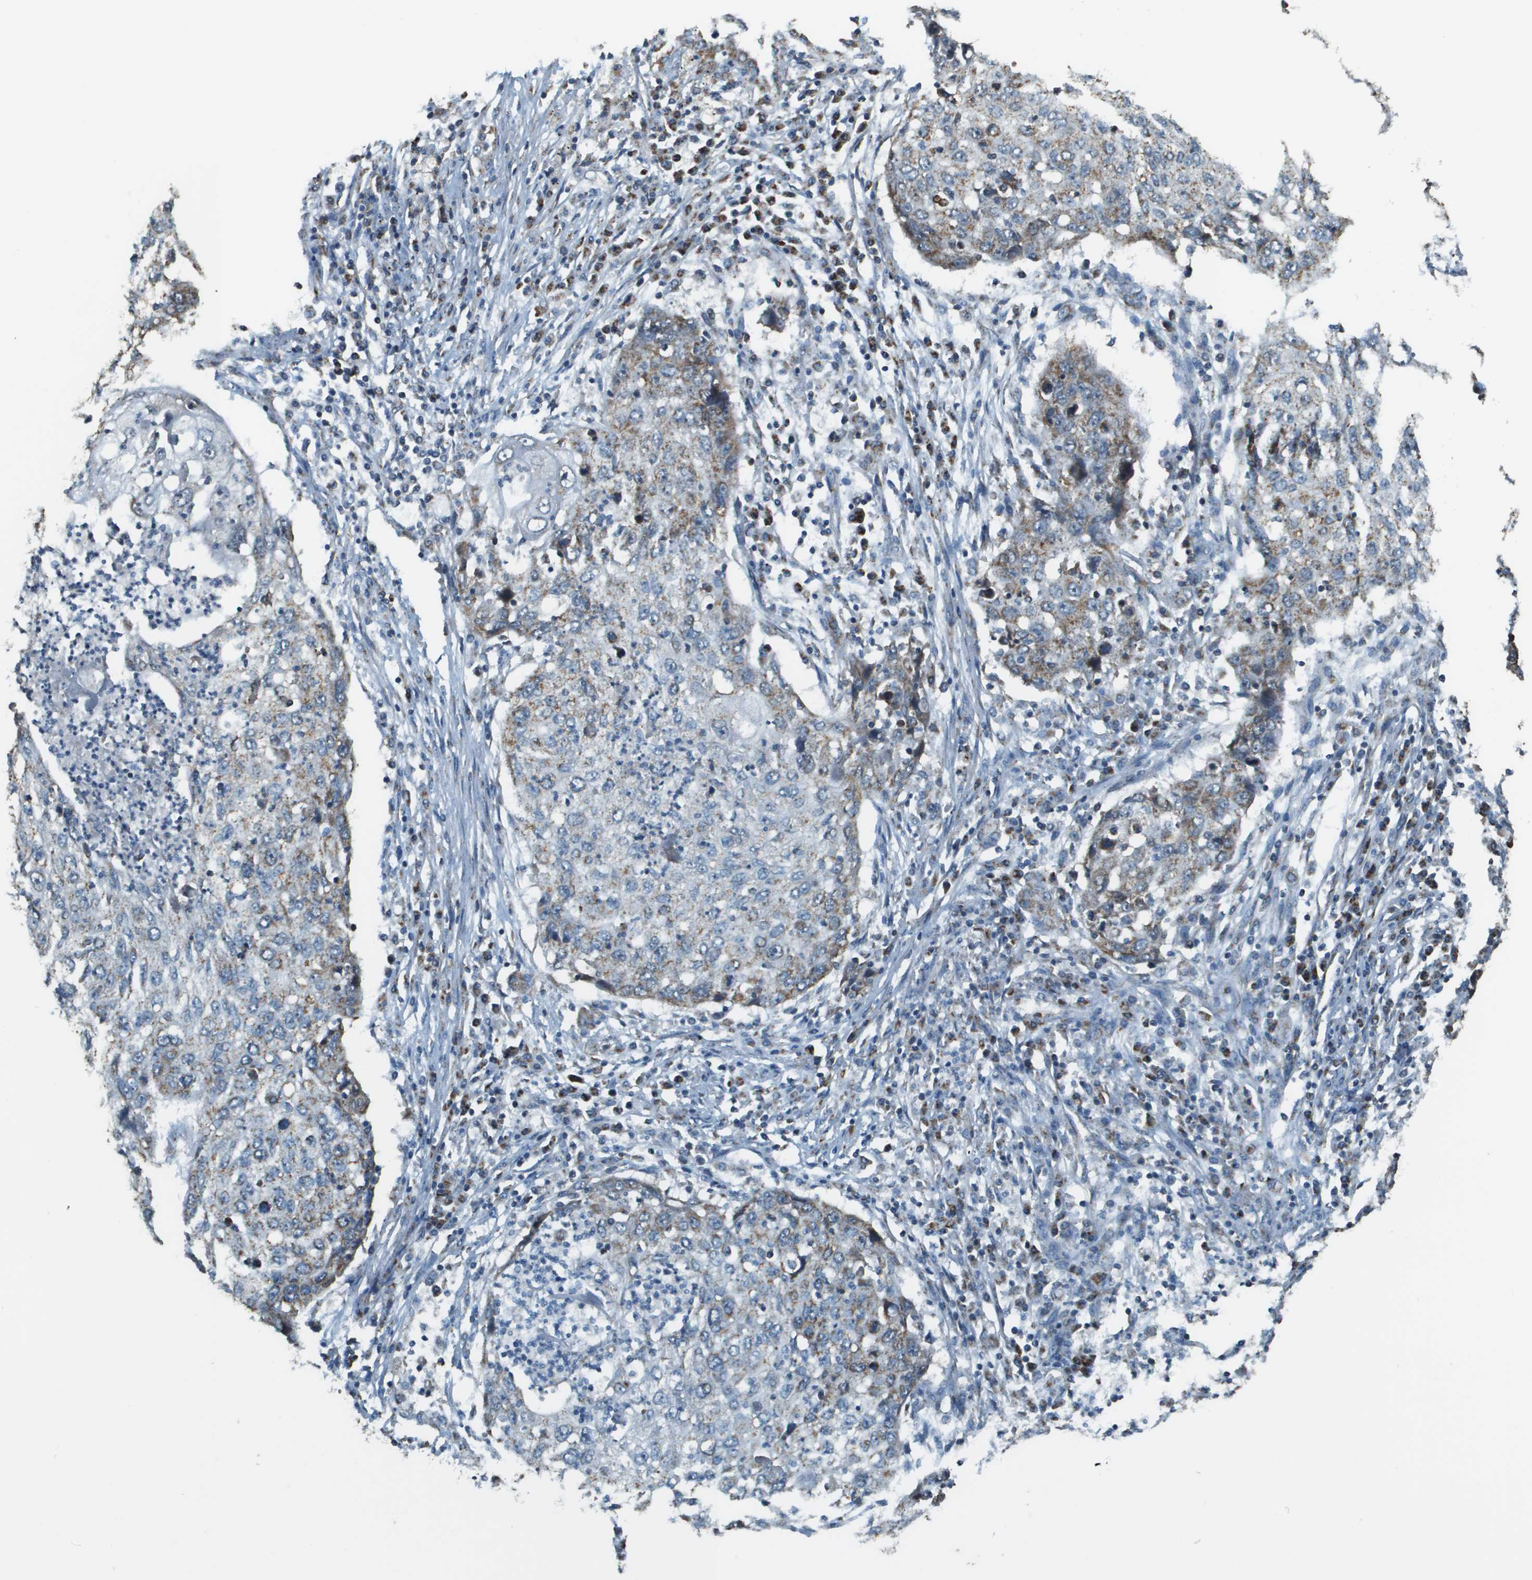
{"staining": {"intensity": "weak", "quantity": "25%-75%", "location": "cytoplasmic/membranous"}, "tissue": "lung cancer", "cell_type": "Tumor cells", "image_type": "cancer", "snomed": [{"axis": "morphology", "description": "Squamous cell carcinoma, NOS"}, {"axis": "topography", "description": "Lung"}], "caption": "DAB immunohistochemical staining of human lung cancer shows weak cytoplasmic/membranous protein positivity in approximately 25%-75% of tumor cells. Immunohistochemistry (ihc) stains the protein of interest in brown and the nuclei are stained blue.", "gene": "FH", "patient": {"sex": "female", "age": 63}}